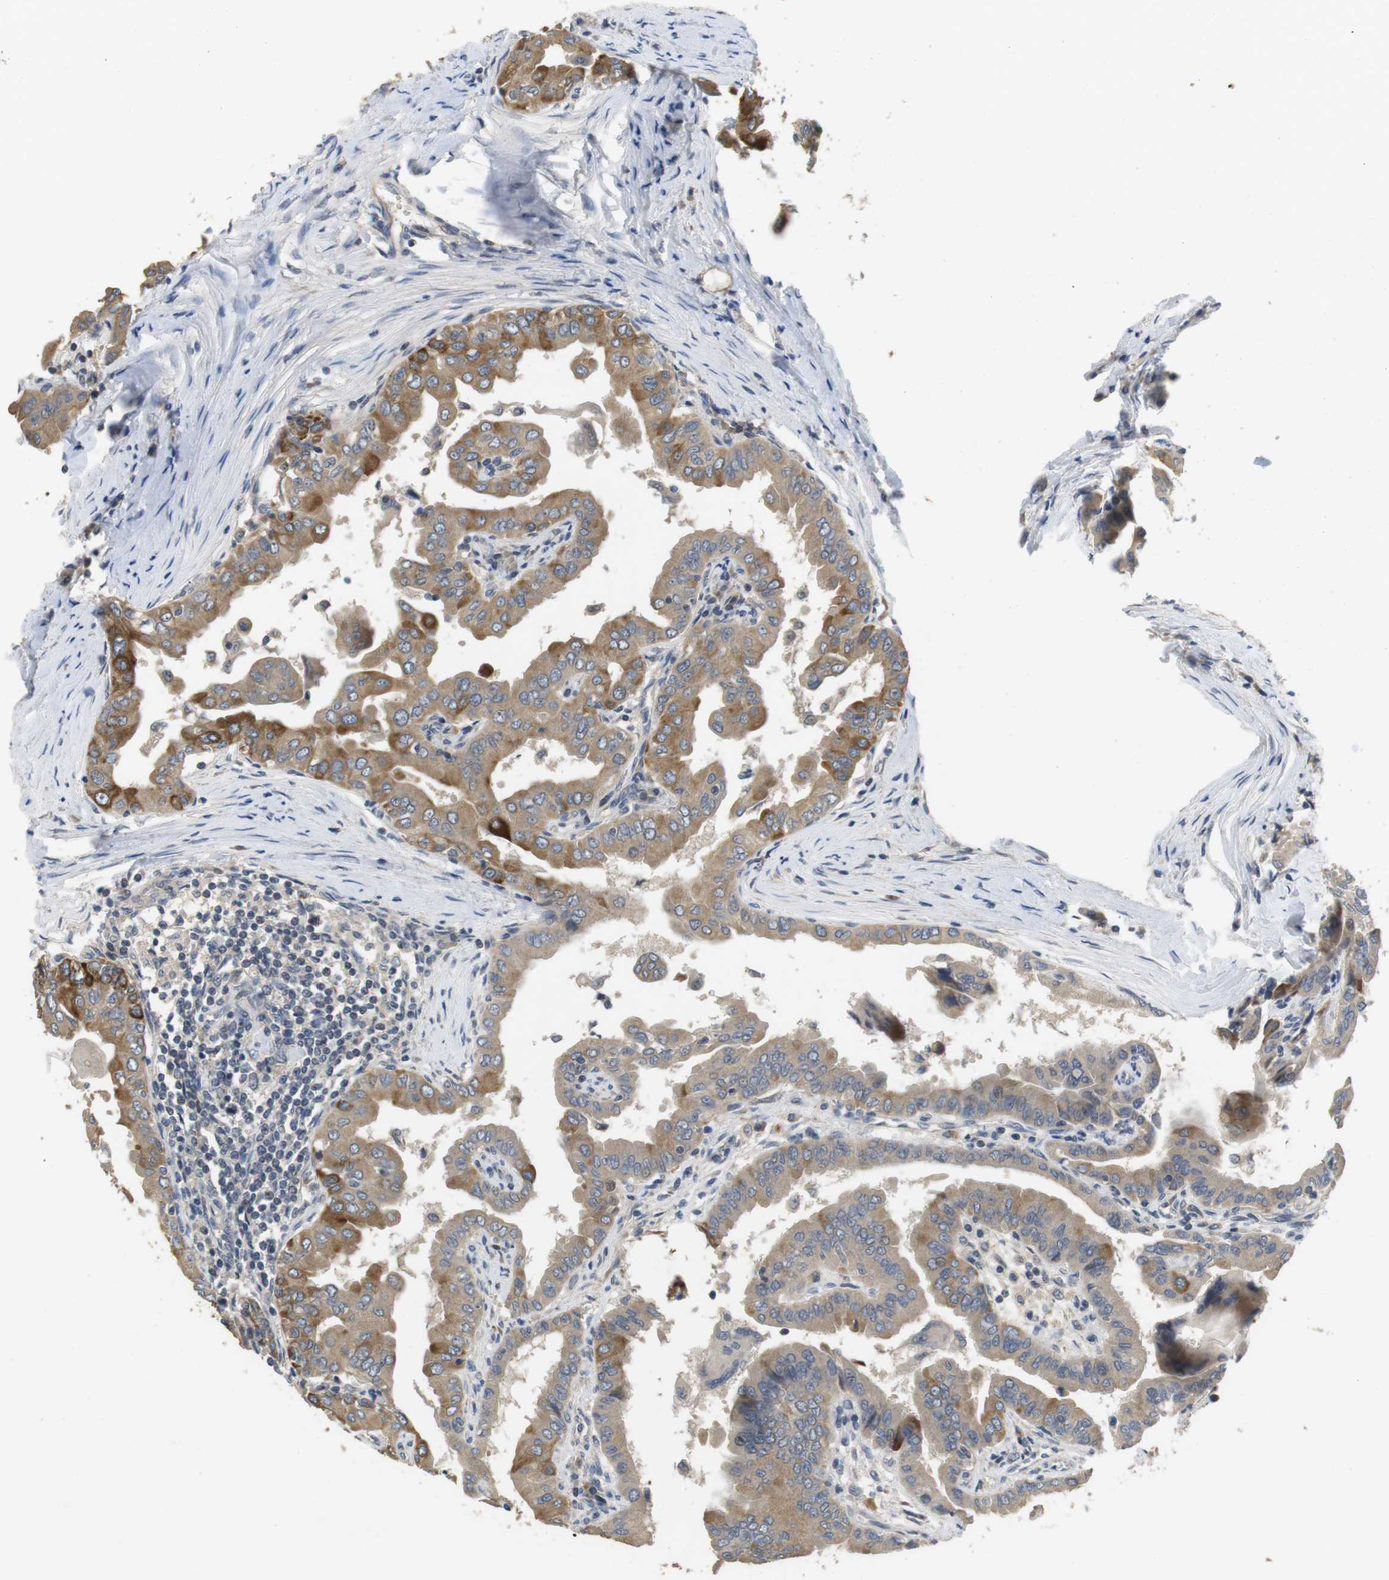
{"staining": {"intensity": "moderate", "quantity": ">75%", "location": "cytoplasmic/membranous"}, "tissue": "thyroid cancer", "cell_type": "Tumor cells", "image_type": "cancer", "snomed": [{"axis": "morphology", "description": "Papillary adenocarcinoma, NOS"}, {"axis": "topography", "description": "Thyroid gland"}], "caption": "High-magnification brightfield microscopy of thyroid cancer (papillary adenocarcinoma) stained with DAB (3,3'-diaminobenzidine) (brown) and counterstained with hematoxylin (blue). tumor cells exhibit moderate cytoplasmic/membranous staining is identified in approximately>75% of cells.", "gene": "ADGRL3", "patient": {"sex": "male", "age": 33}}